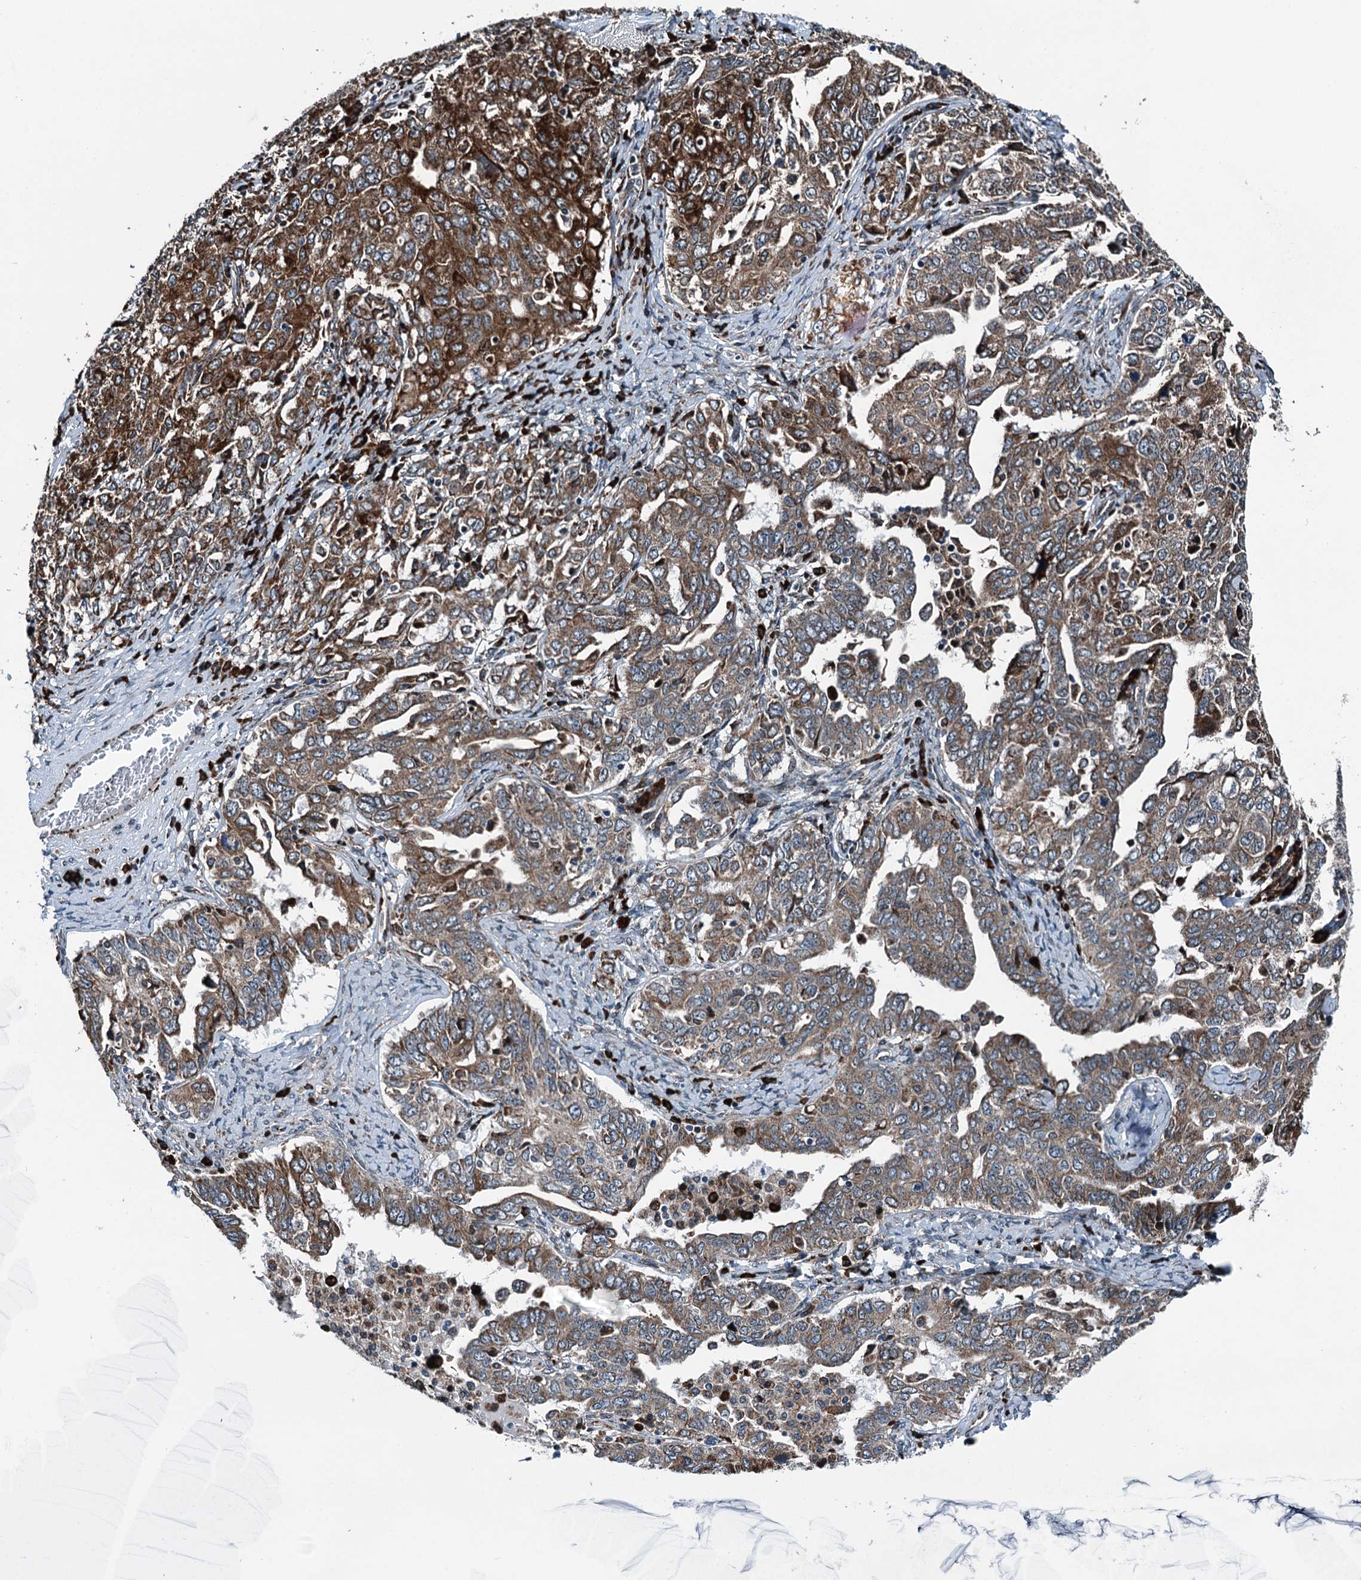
{"staining": {"intensity": "strong", "quantity": "25%-75%", "location": "cytoplasmic/membranous"}, "tissue": "ovarian cancer", "cell_type": "Tumor cells", "image_type": "cancer", "snomed": [{"axis": "morphology", "description": "Carcinoma, endometroid"}, {"axis": "topography", "description": "Ovary"}], "caption": "Ovarian cancer (endometroid carcinoma) stained with a protein marker demonstrates strong staining in tumor cells.", "gene": "TAMALIN", "patient": {"sex": "female", "age": 62}}